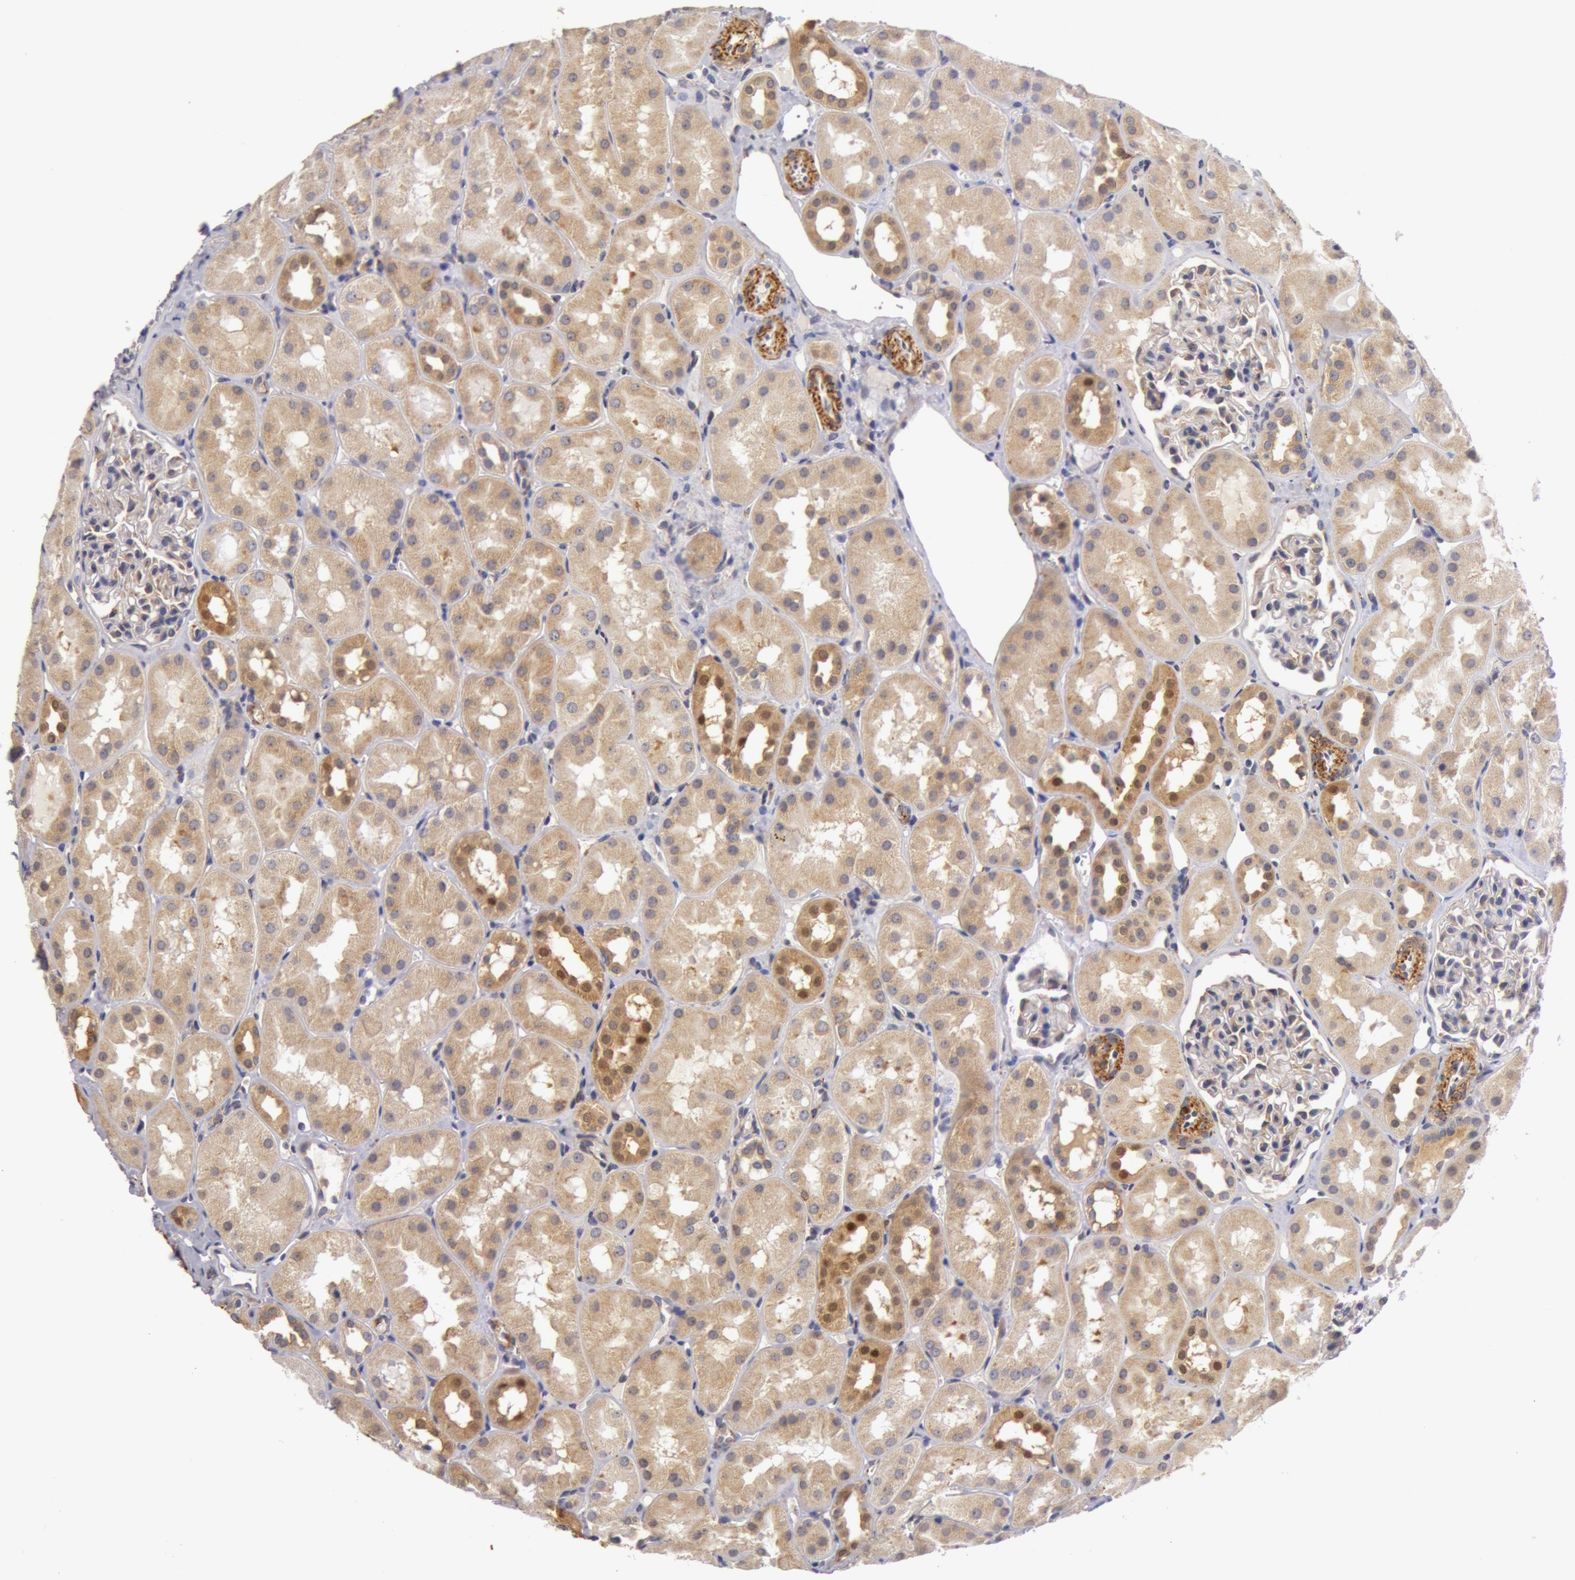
{"staining": {"intensity": "weak", "quantity": "<25%", "location": "cytoplasmic/membranous"}, "tissue": "kidney", "cell_type": "Cells in glomeruli", "image_type": "normal", "snomed": [{"axis": "morphology", "description": "Normal tissue, NOS"}, {"axis": "topography", "description": "Kidney"}], "caption": "High magnification brightfield microscopy of benign kidney stained with DAB (brown) and counterstained with hematoxylin (blue): cells in glomeruli show no significant expression.", "gene": "IL23A", "patient": {"sex": "male", "age": 16}}